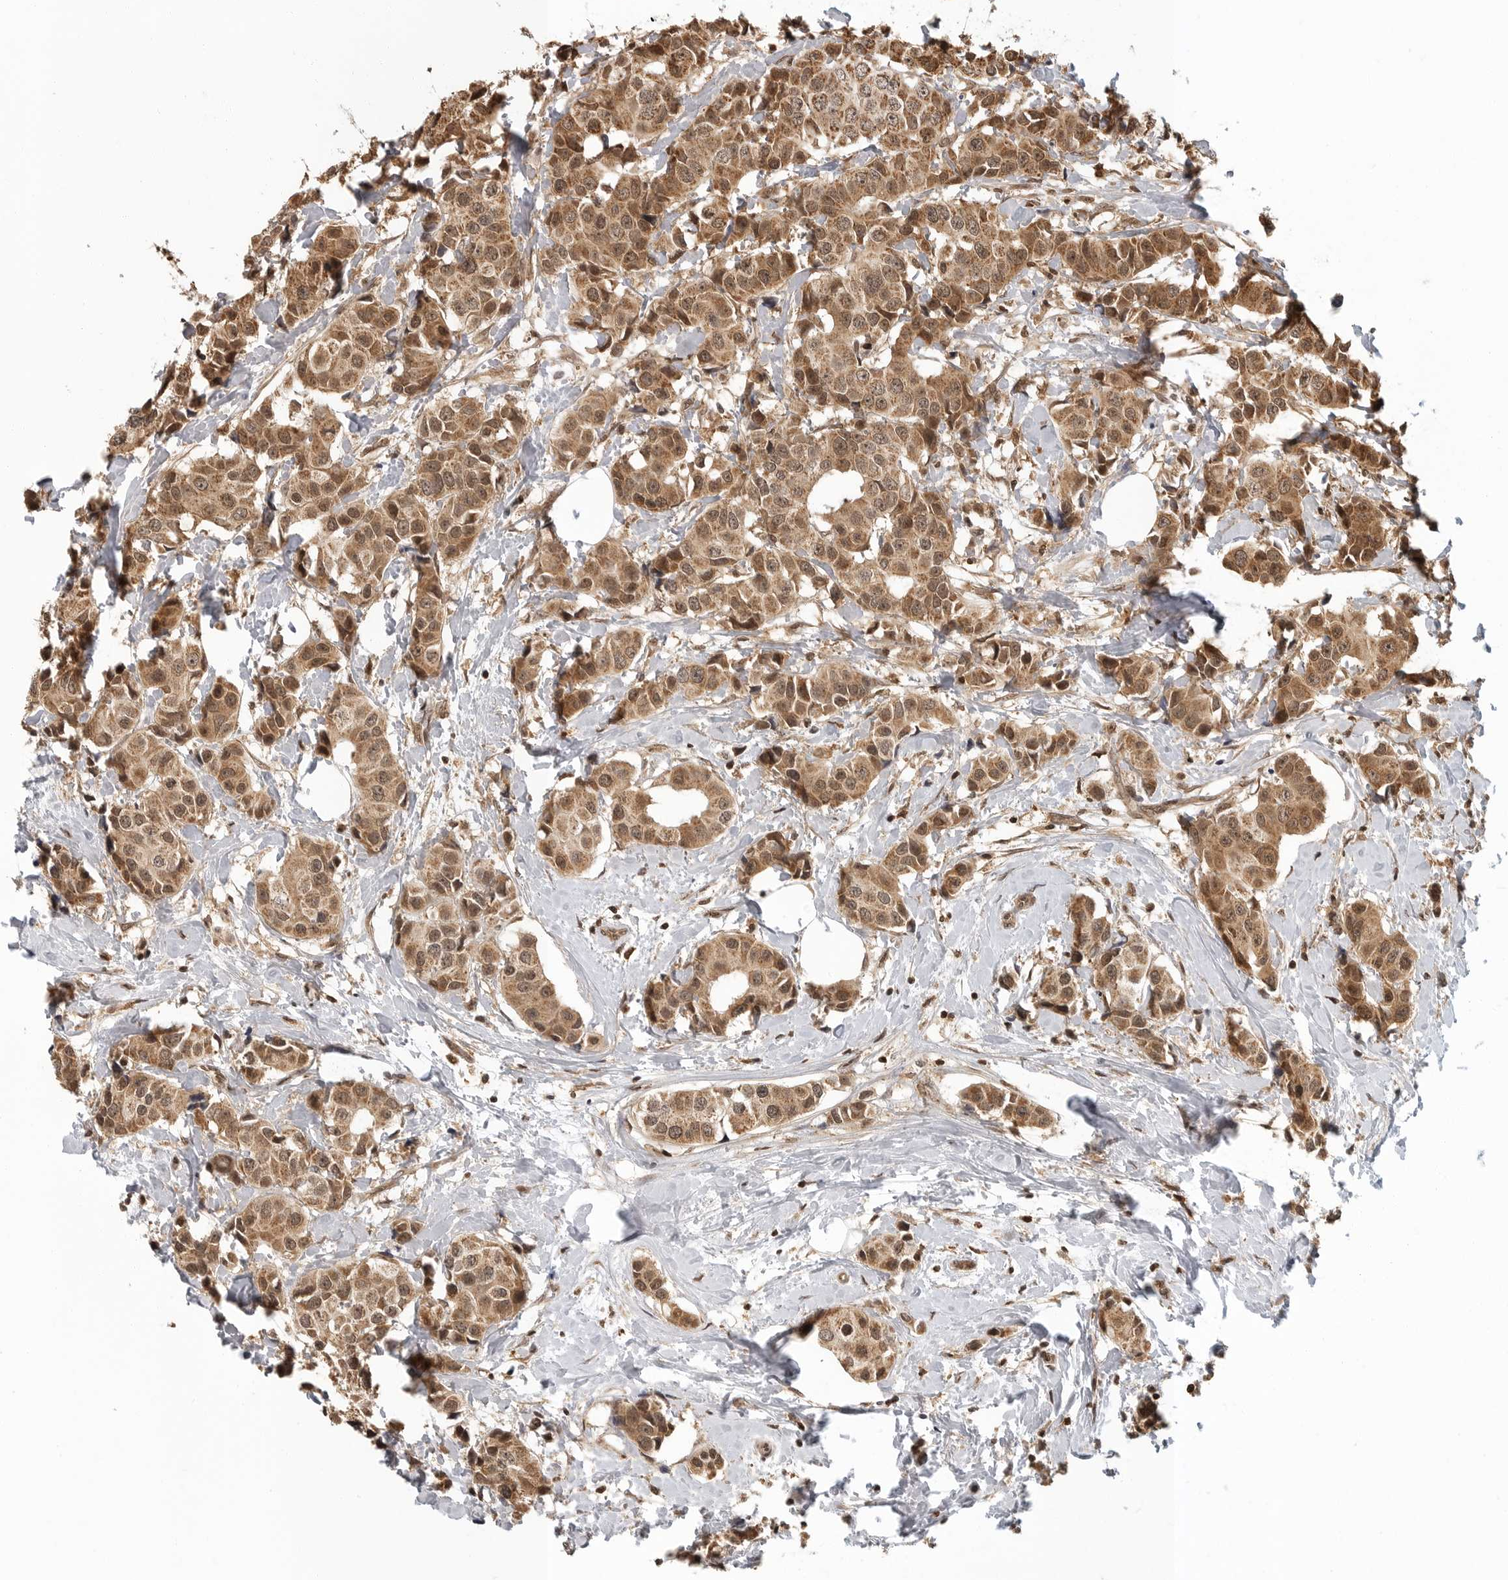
{"staining": {"intensity": "moderate", "quantity": ">75%", "location": "cytoplasmic/membranous,nuclear"}, "tissue": "breast cancer", "cell_type": "Tumor cells", "image_type": "cancer", "snomed": [{"axis": "morphology", "description": "Normal tissue, NOS"}, {"axis": "morphology", "description": "Duct carcinoma"}, {"axis": "topography", "description": "Breast"}], "caption": "Breast cancer stained for a protein (brown) reveals moderate cytoplasmic/membranous and nuclear positive positivity in about >75% of tumor cells.", "gene": "SZRD1", "patient": {"sex": "female", "age": 39}}